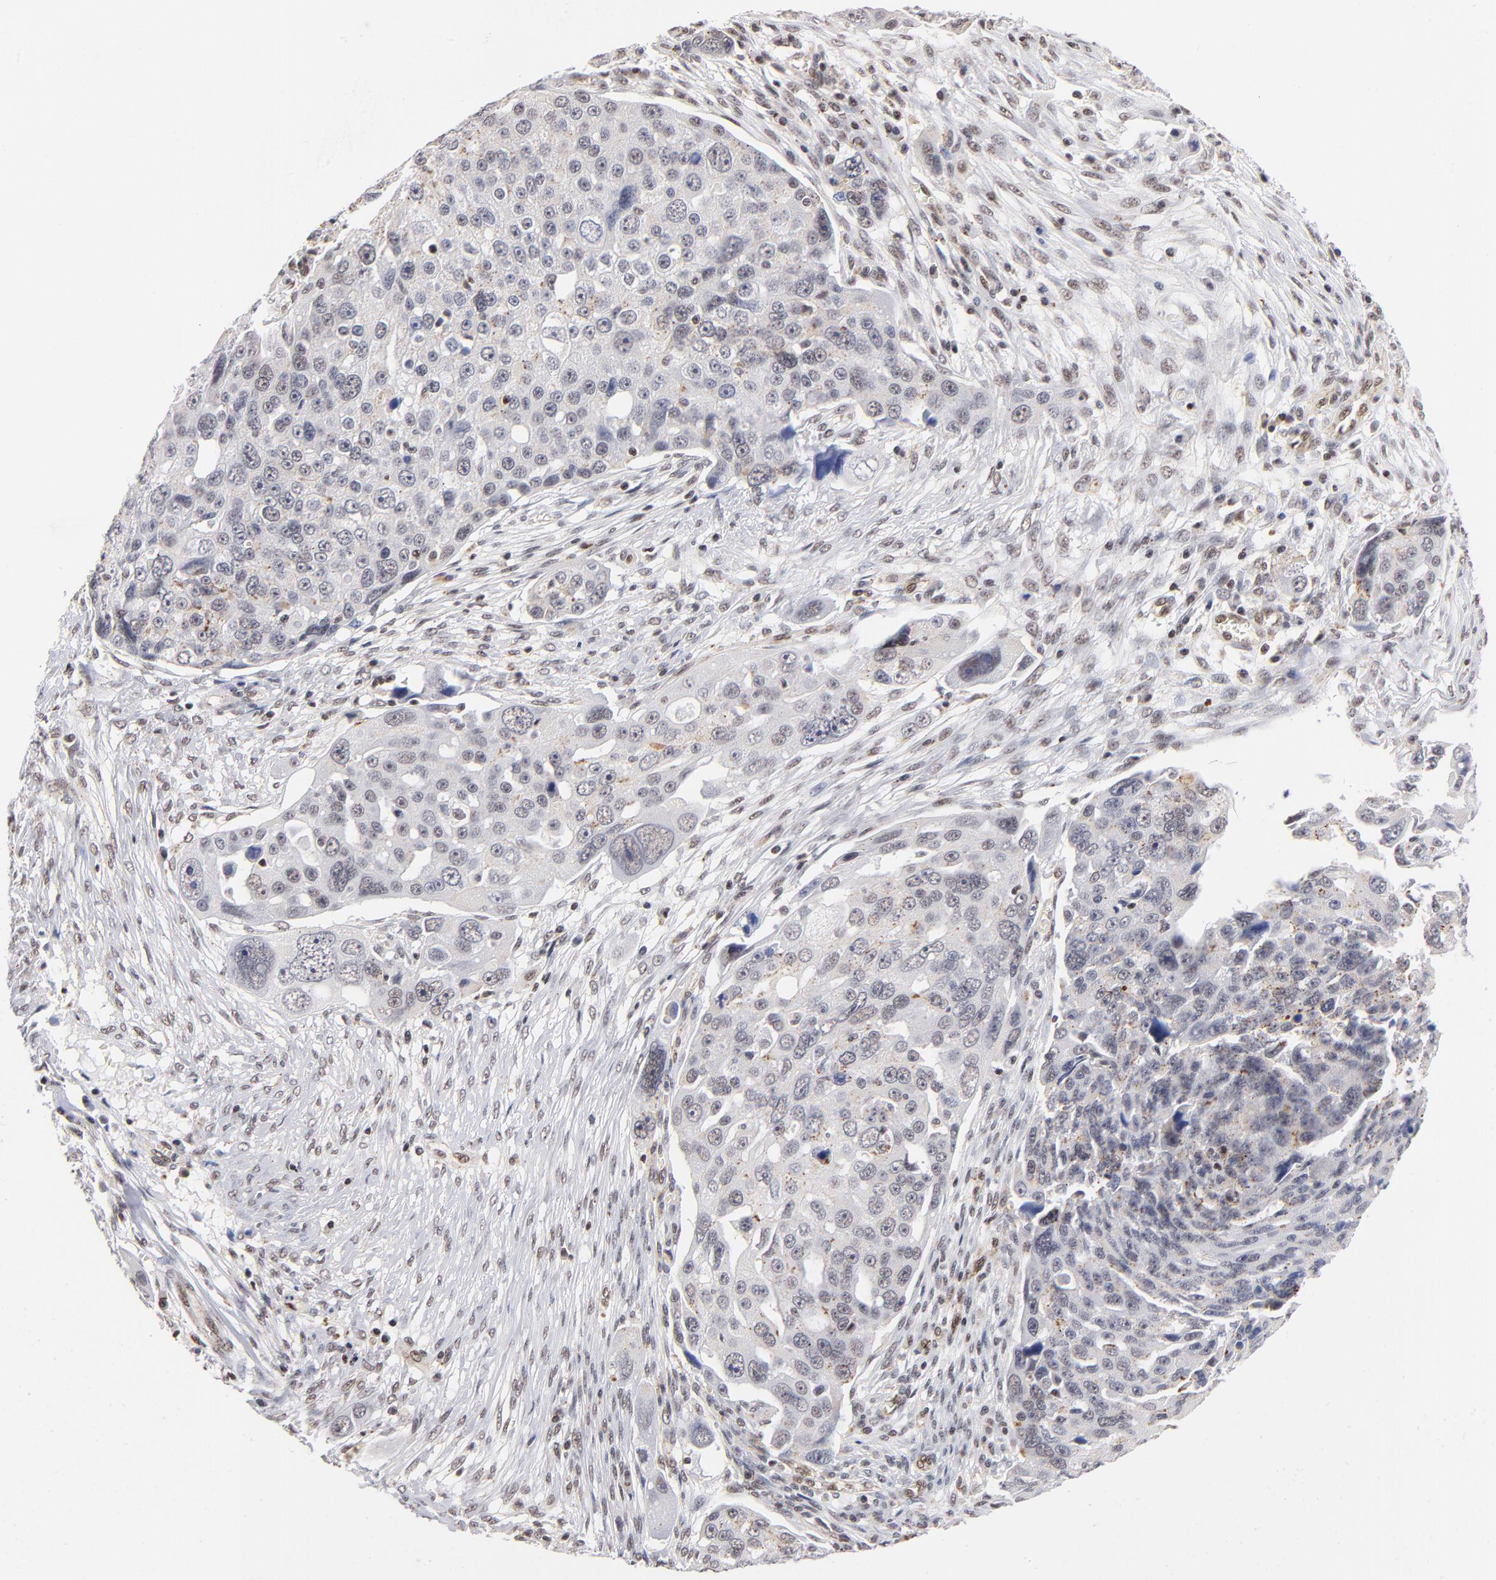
{"staining": {"intensity": "weak", "quantity": "<25%", "location": "nuclear"}, "tissue": "ovarian cancer", "cell_type": "Tumor cells", "image_type": "cancer", "snomed": [{"axis": "morphology", "description": "Carcinoma, endometroid"}, {"axis": "topography", "description": "Ovary"}], "caption": "Tumor cells show no significant staining in ovarian cancer.", "gene": "GABPA", "patient": {"sex": "female", "age": 75}}